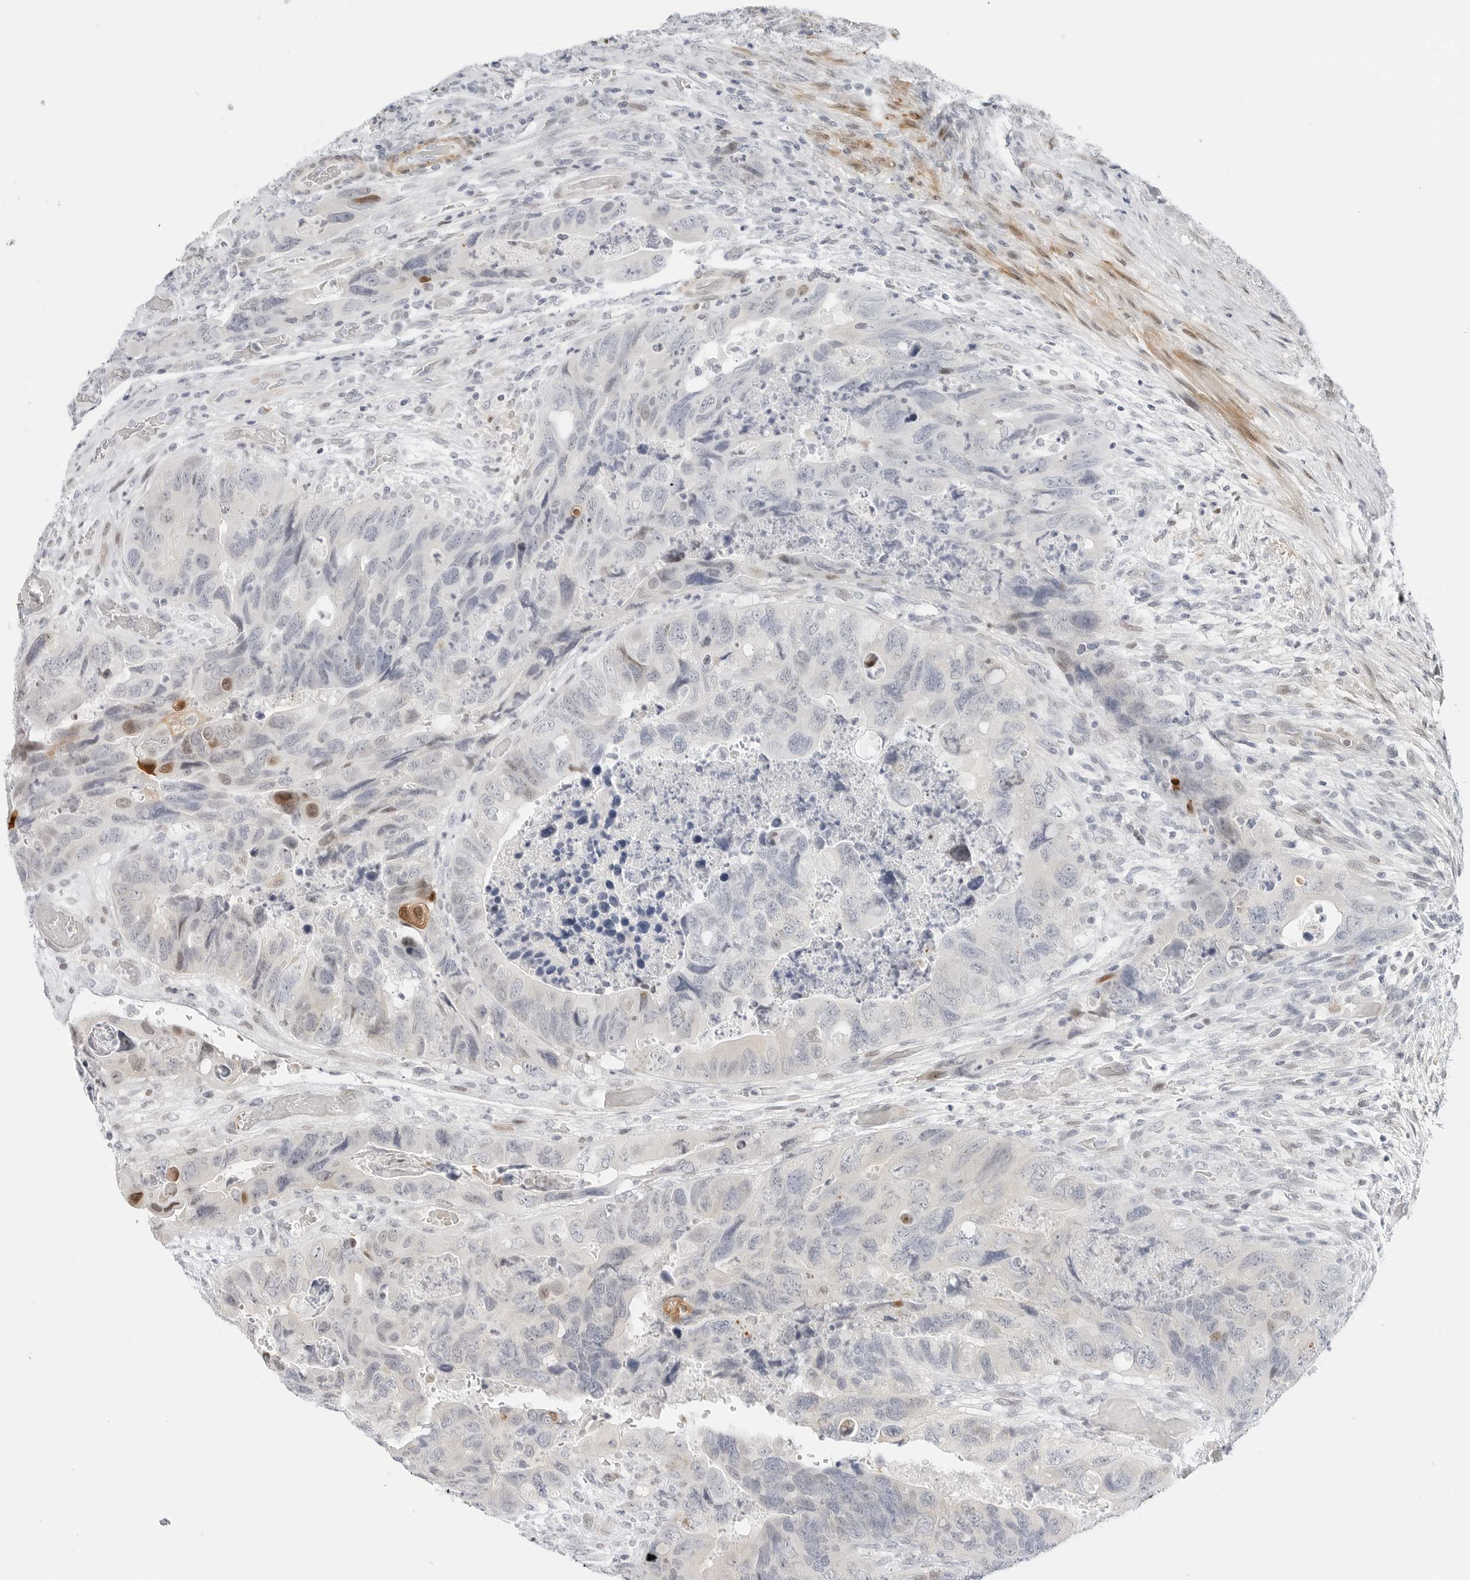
{"staining": {"intensity": "moderate", "quantity": "<25%", "location": "cytoplasmic/membranous,nuclear"}, "tissue": "colorectal cancer", "cell_type": "Tumor cells", "image_type": "cancer", "snomed": [{"axis": "morphology", "description": "Adenocarcinoma, NOS"}, {"axis": "topography", "description": "Rectum"}], "caption": "Human colorectal cancer (adenocarcinoma) stained with a brown dye displays moderate cytoplasmic/membranous and nuclear positive positivity in approximately <25% of tumor cells.", "gene": "SPIDR", "patient": {"sex": "male", "age": 63}}